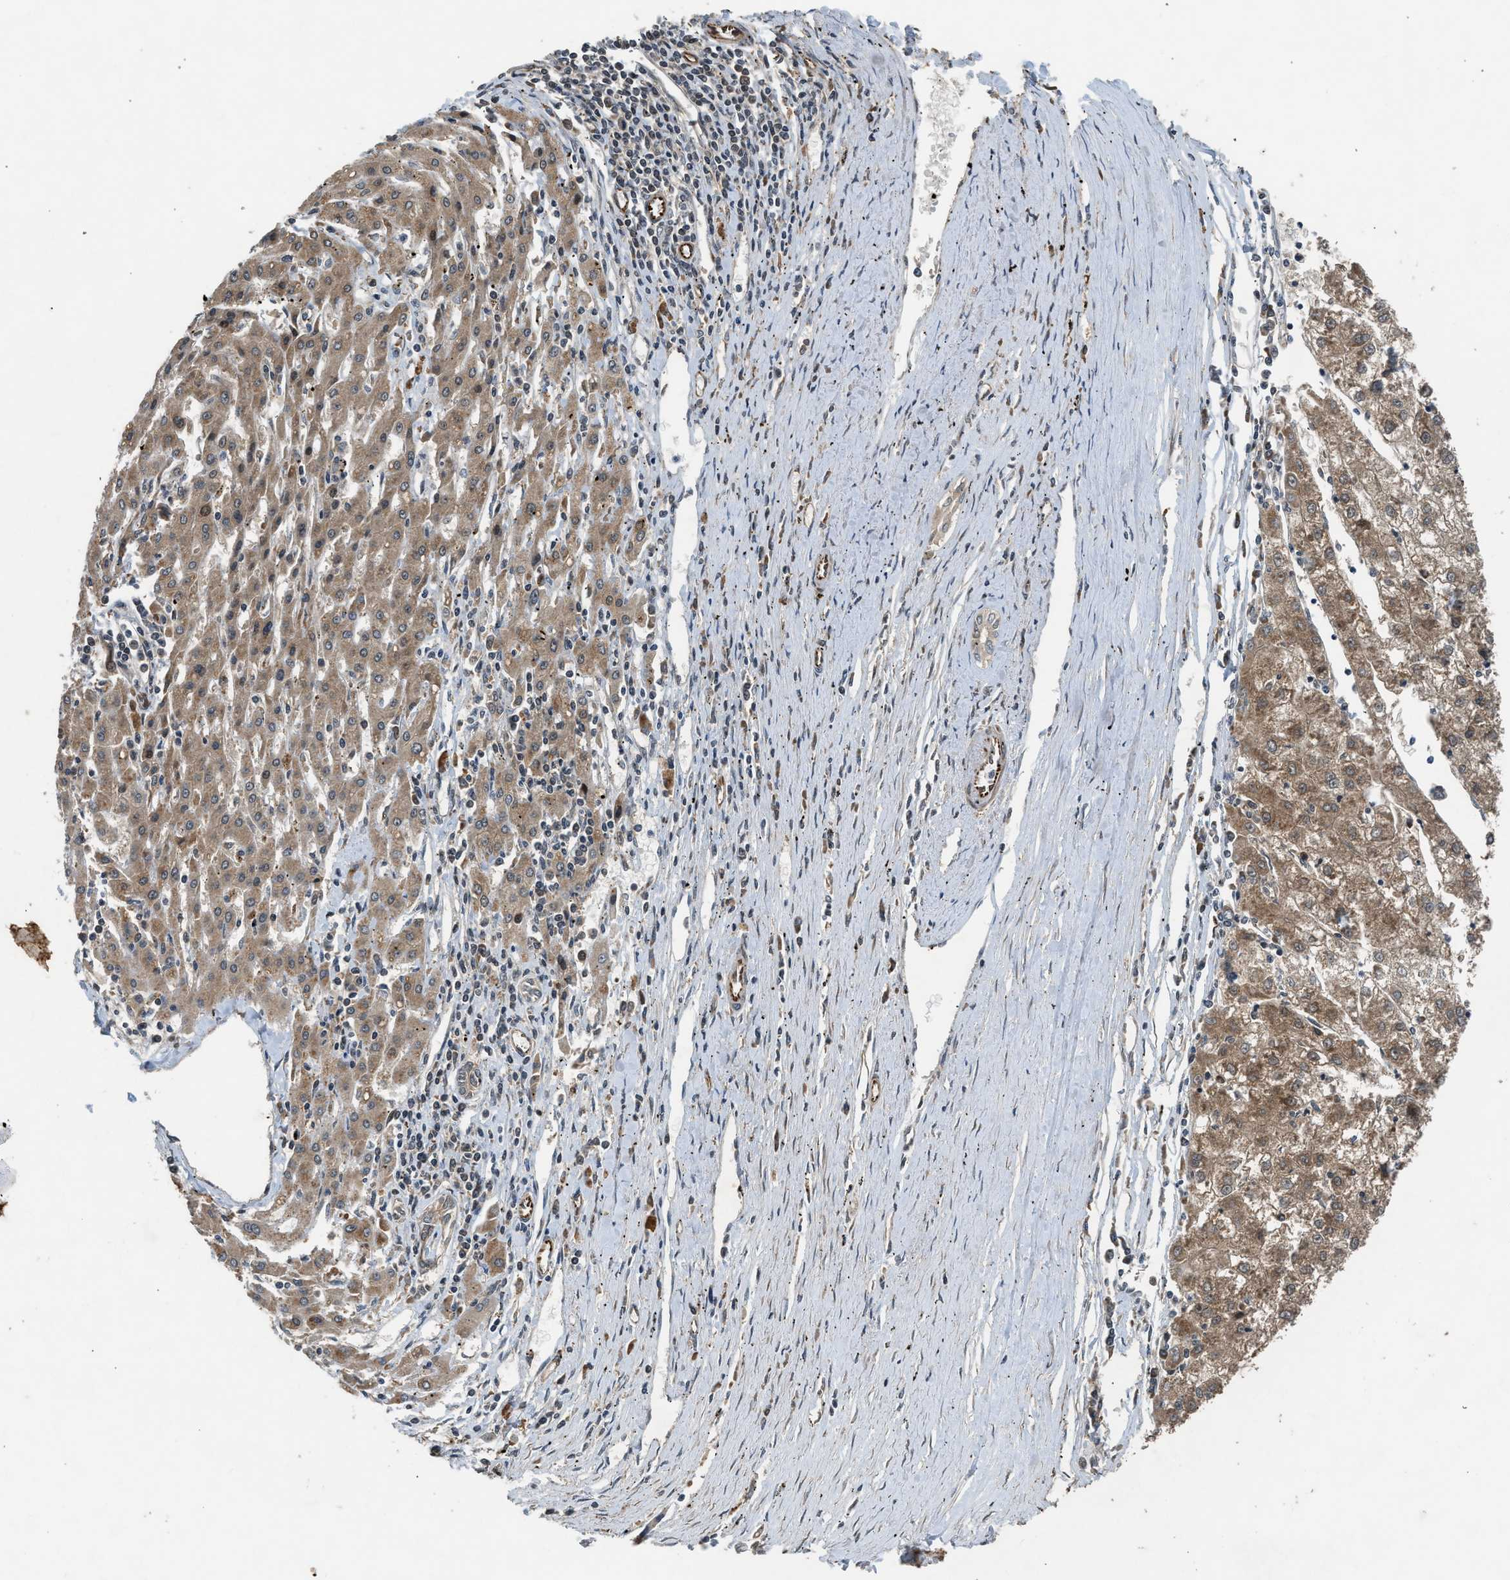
{"staining": {"intensity": "moderate", "quantity": ">75%", "location": "cytoplasmic/membranous"}, "tissue": "liver cancer", "cell_type": "Tumor cells", "image_type": "cancer", "snomed": [{"axis": "morphology", "description": "Carcinoma, Hepatocellular, NOS"}, {"axis": "topography", "description": "Liver"}], "caption": "Immunohistochemistry (IHC) micrograph of human liver cancer stained for a protein (brown), which shows medium levels of moderate cytoplasmic/membranous staining in about >75% of tumor cells.", "gene": "TXNL1", "patient": {"sex": "male", "age": 72}}